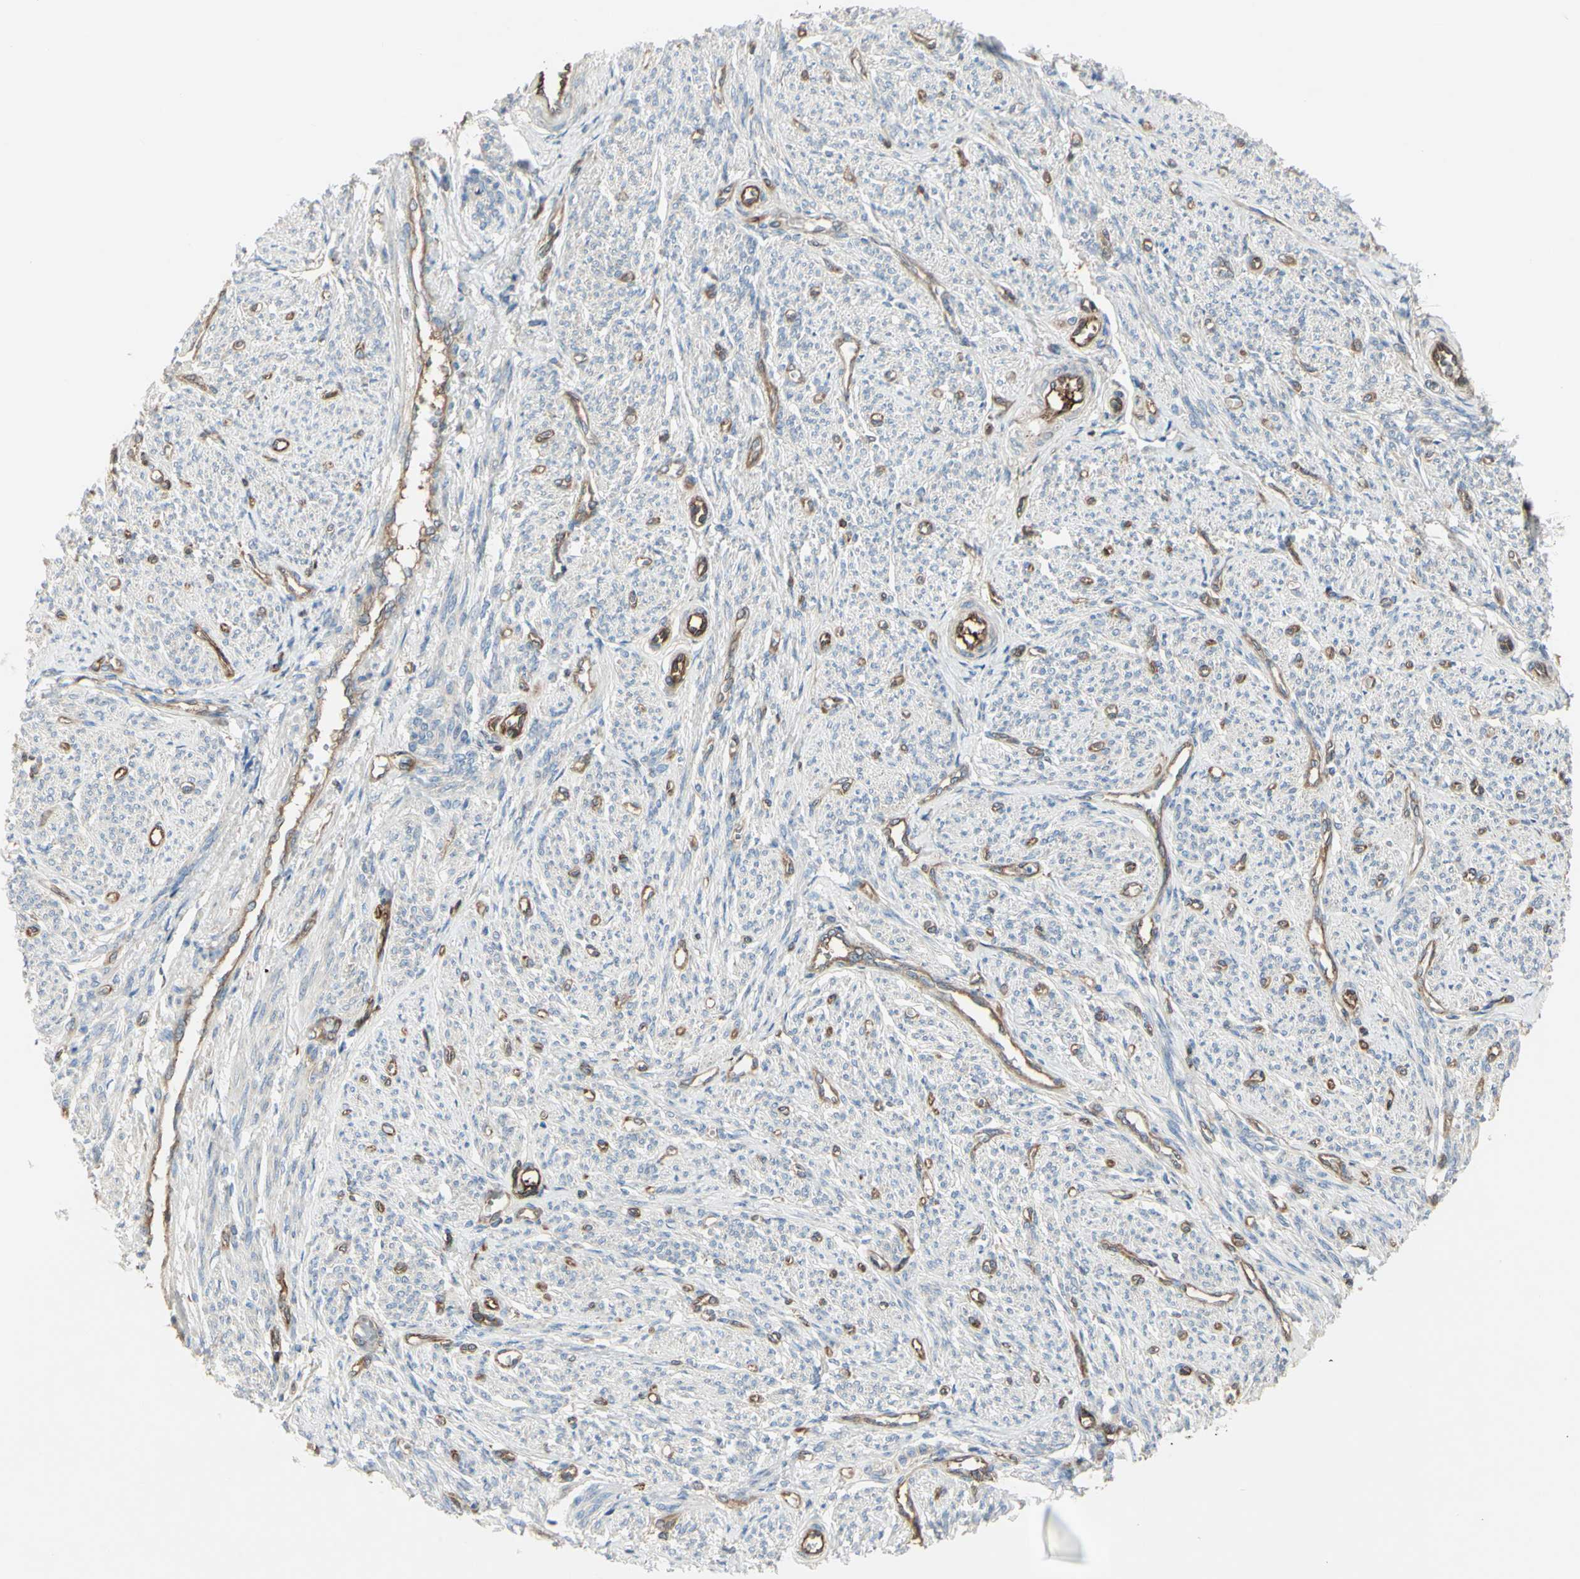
{"staining": {"intensity": "negative", "quantity": "none", "location": "none"}, "tissue": "smooth muscle", "cell_type": "Smooth muscle cells", "image_type": "normal", "snomed": [{"axis": "morphology", "description": "Normal tissue, NOS"}, {"axis": "topography", "description": "Smooth muscle"}], "caption": "This is an immunohistochemistry micrograph of normal human smooth muscle. There is no expression in smooth muscle cells.", "gene": "IGSF9B", "patient": {"sex": "female", "age": 65}}